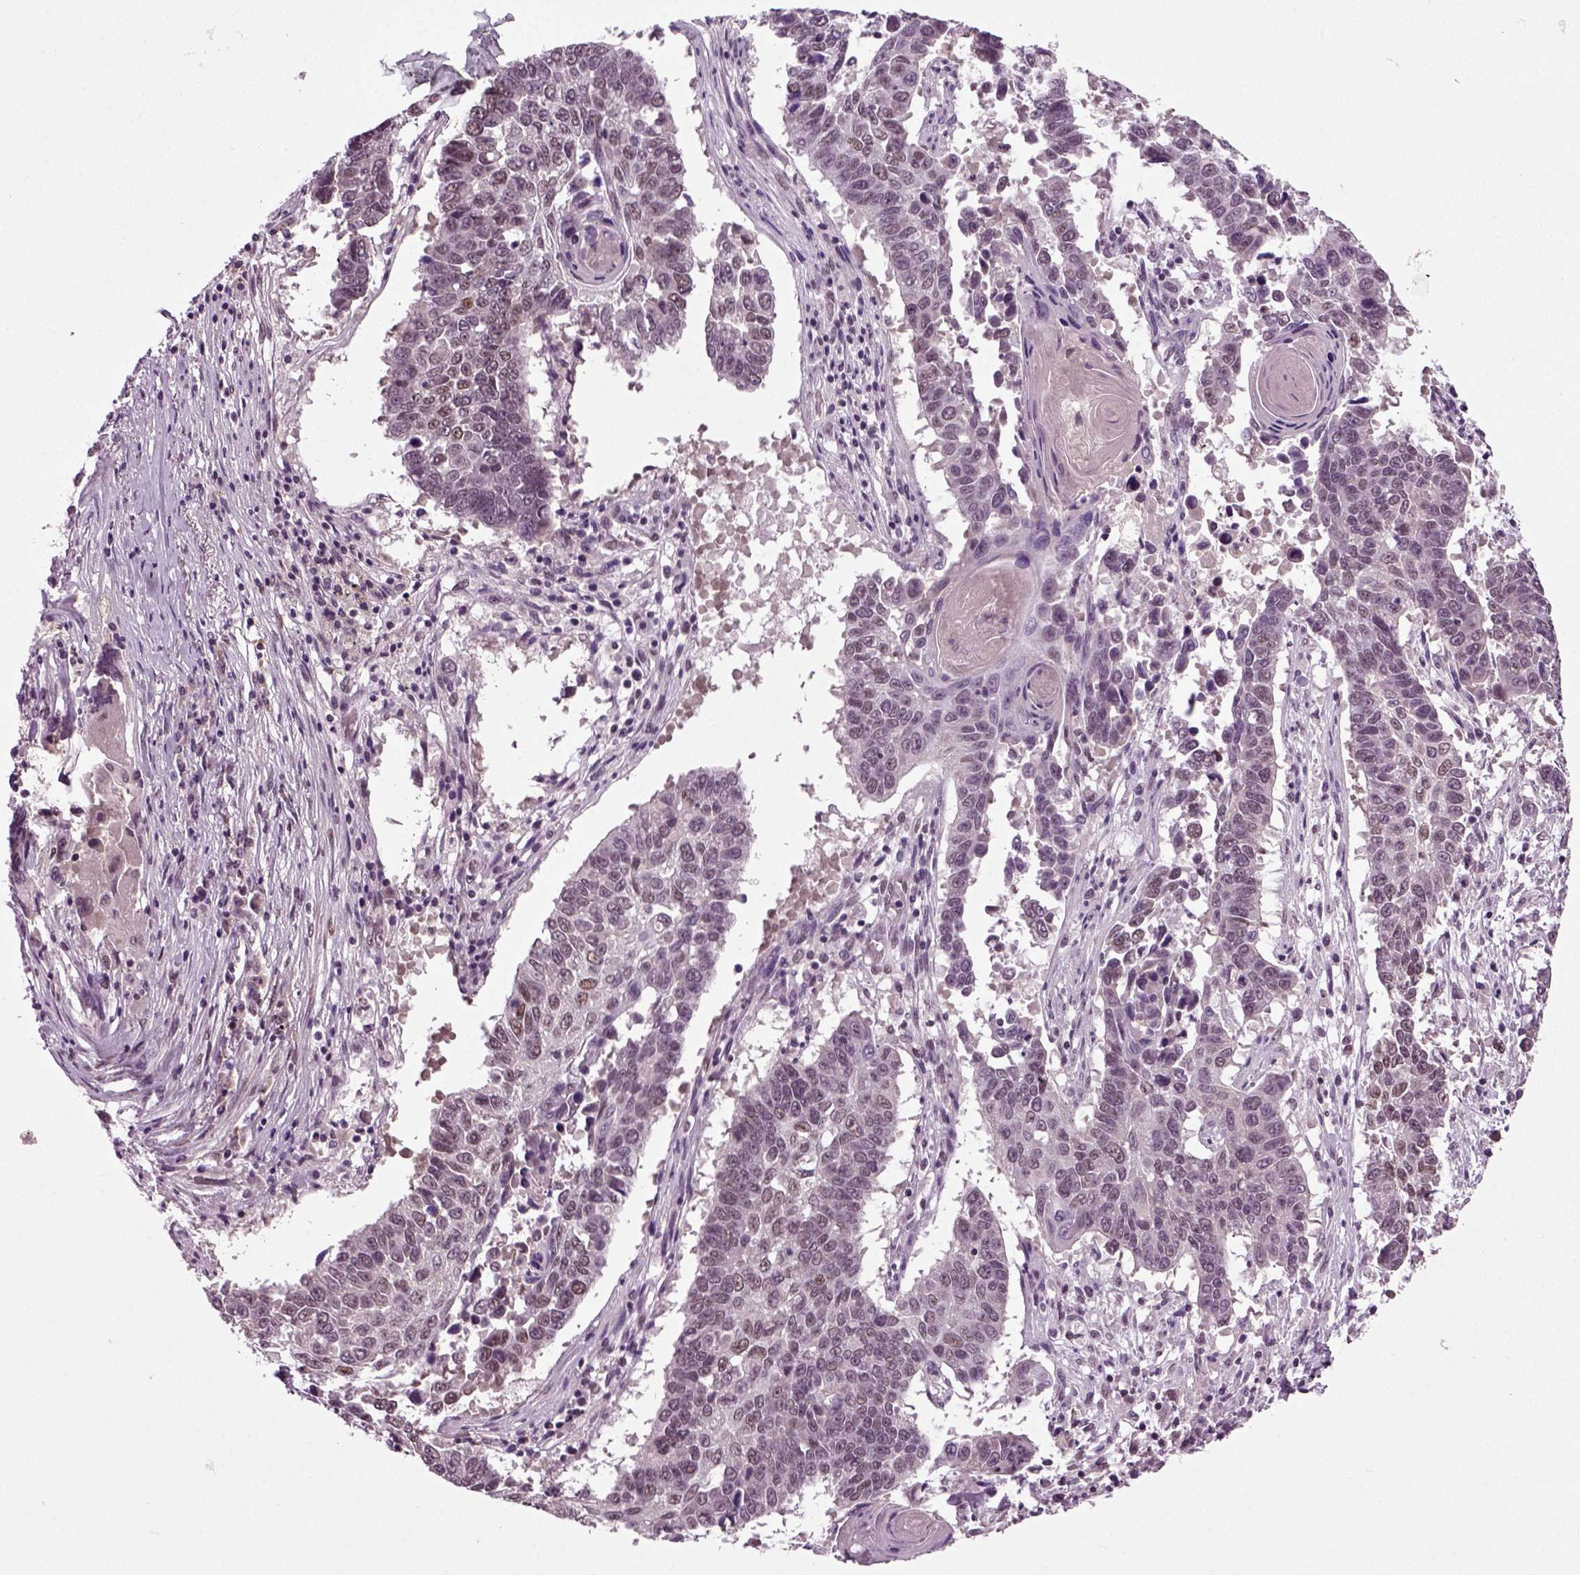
{"staining": {"intensity": "weak", "quantity": "<25%", "location": "nuclear"}, "tissue": "lung cancer", "cell_type": "Tumor cells", "image_type": "cancer", "snomed": [{"axis": "morphology", "description": "Squamous cell carcinoma, NOS"}, {"axis": "topography", "description": "Lung"}], "caption": "Tumor cells are negative for protein expression in human squamous cell carcinoma (lung).", "gene": "RCOR3", "patient": {"sex": "male", "age": 73}}